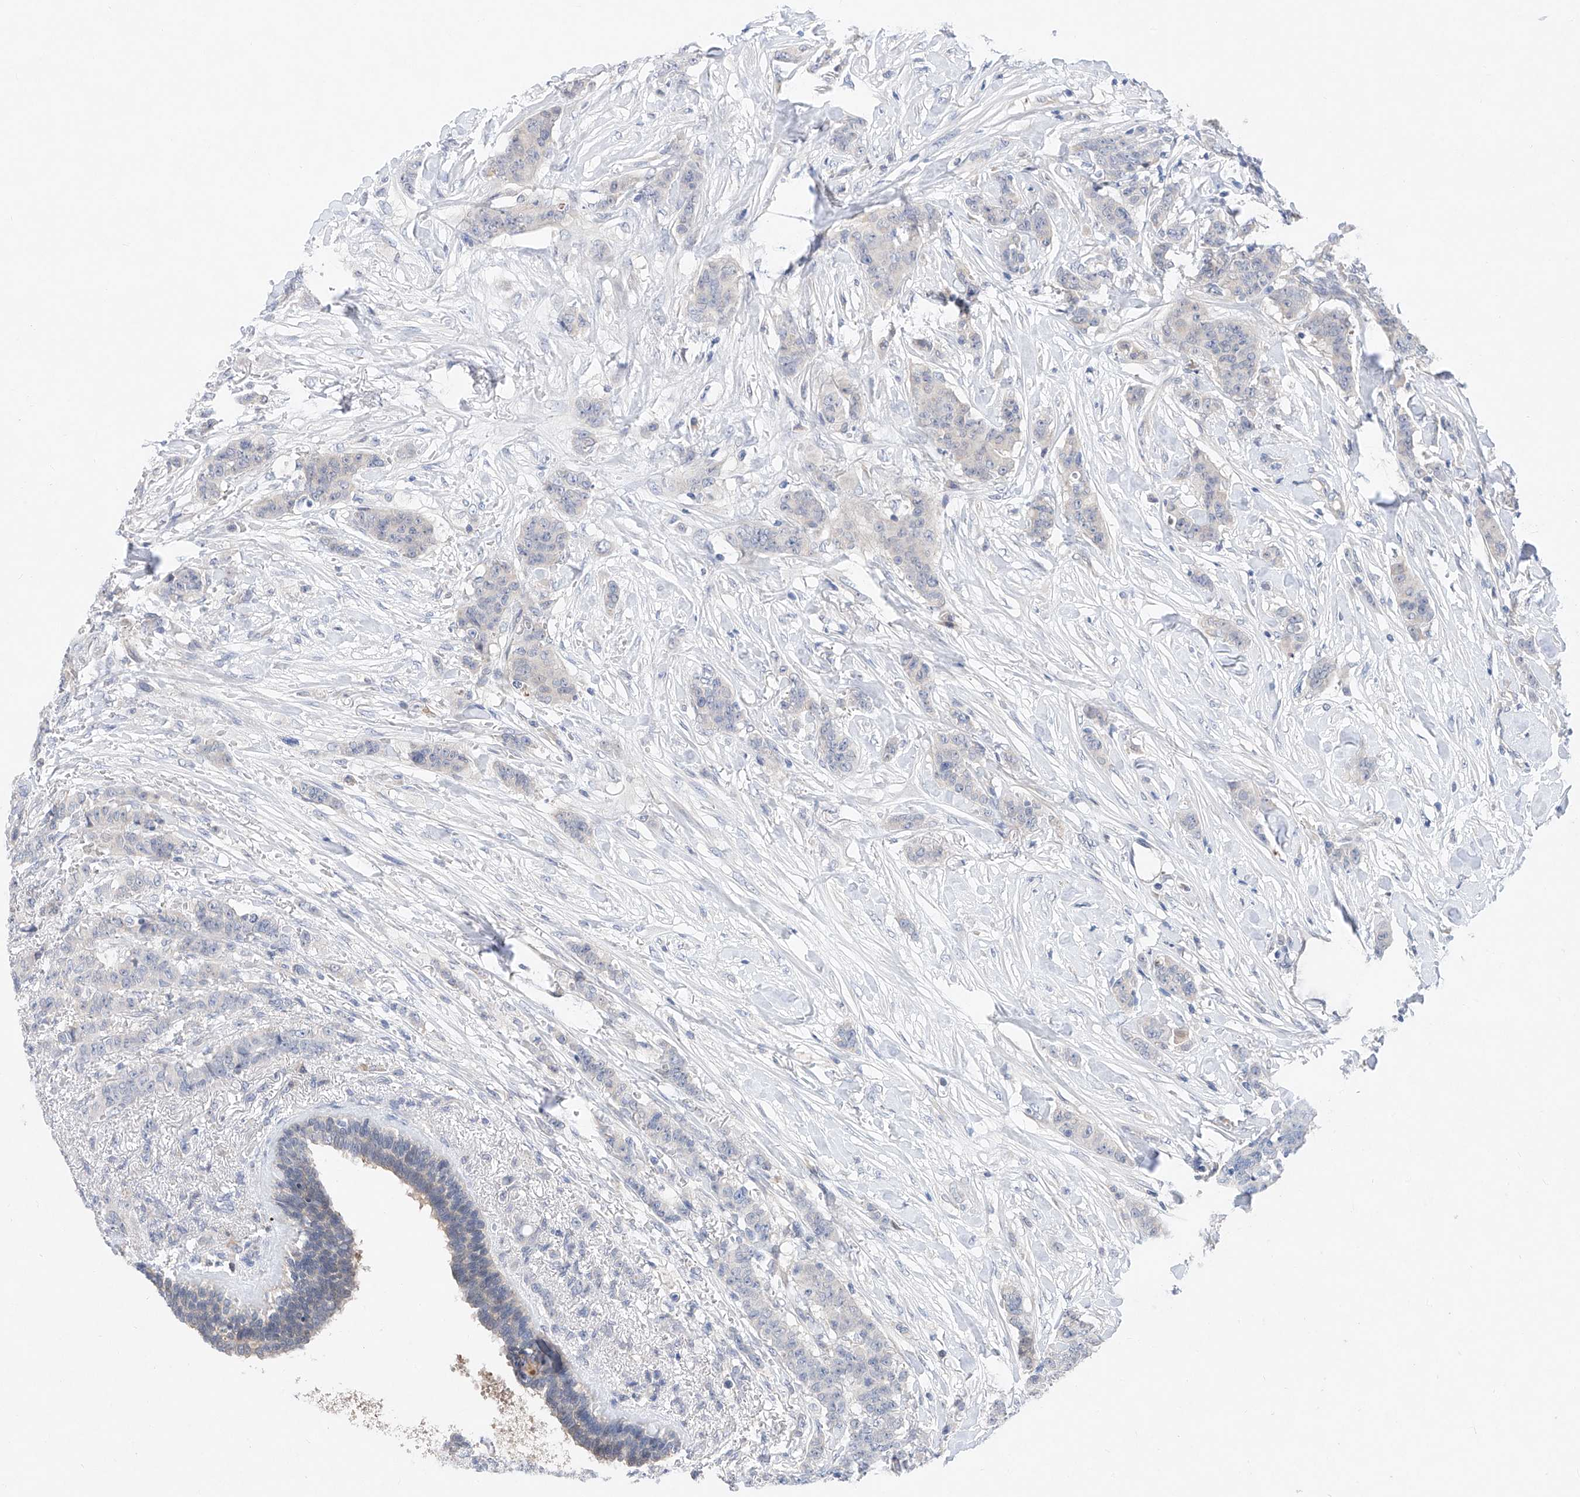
{"staining": {"intensity": "negative", "quantity": "none", "location": "none"}, "tissue": "breast cancer", "cell_type": "Tumor cells", "image_type": "cancer", "snomed": [{"axis": "morphology", "description": "Duct carcinoma"}, {"axis": "topography", "description": "Breast"}], "caption": "This is an immunohistochemistry (IHC) histopathology image of human invasive ductal carcinoma (breast). There is no expression in tumor cells.", "gene": "FUCA2", "patient": {"sex": "female", "age": 40}}